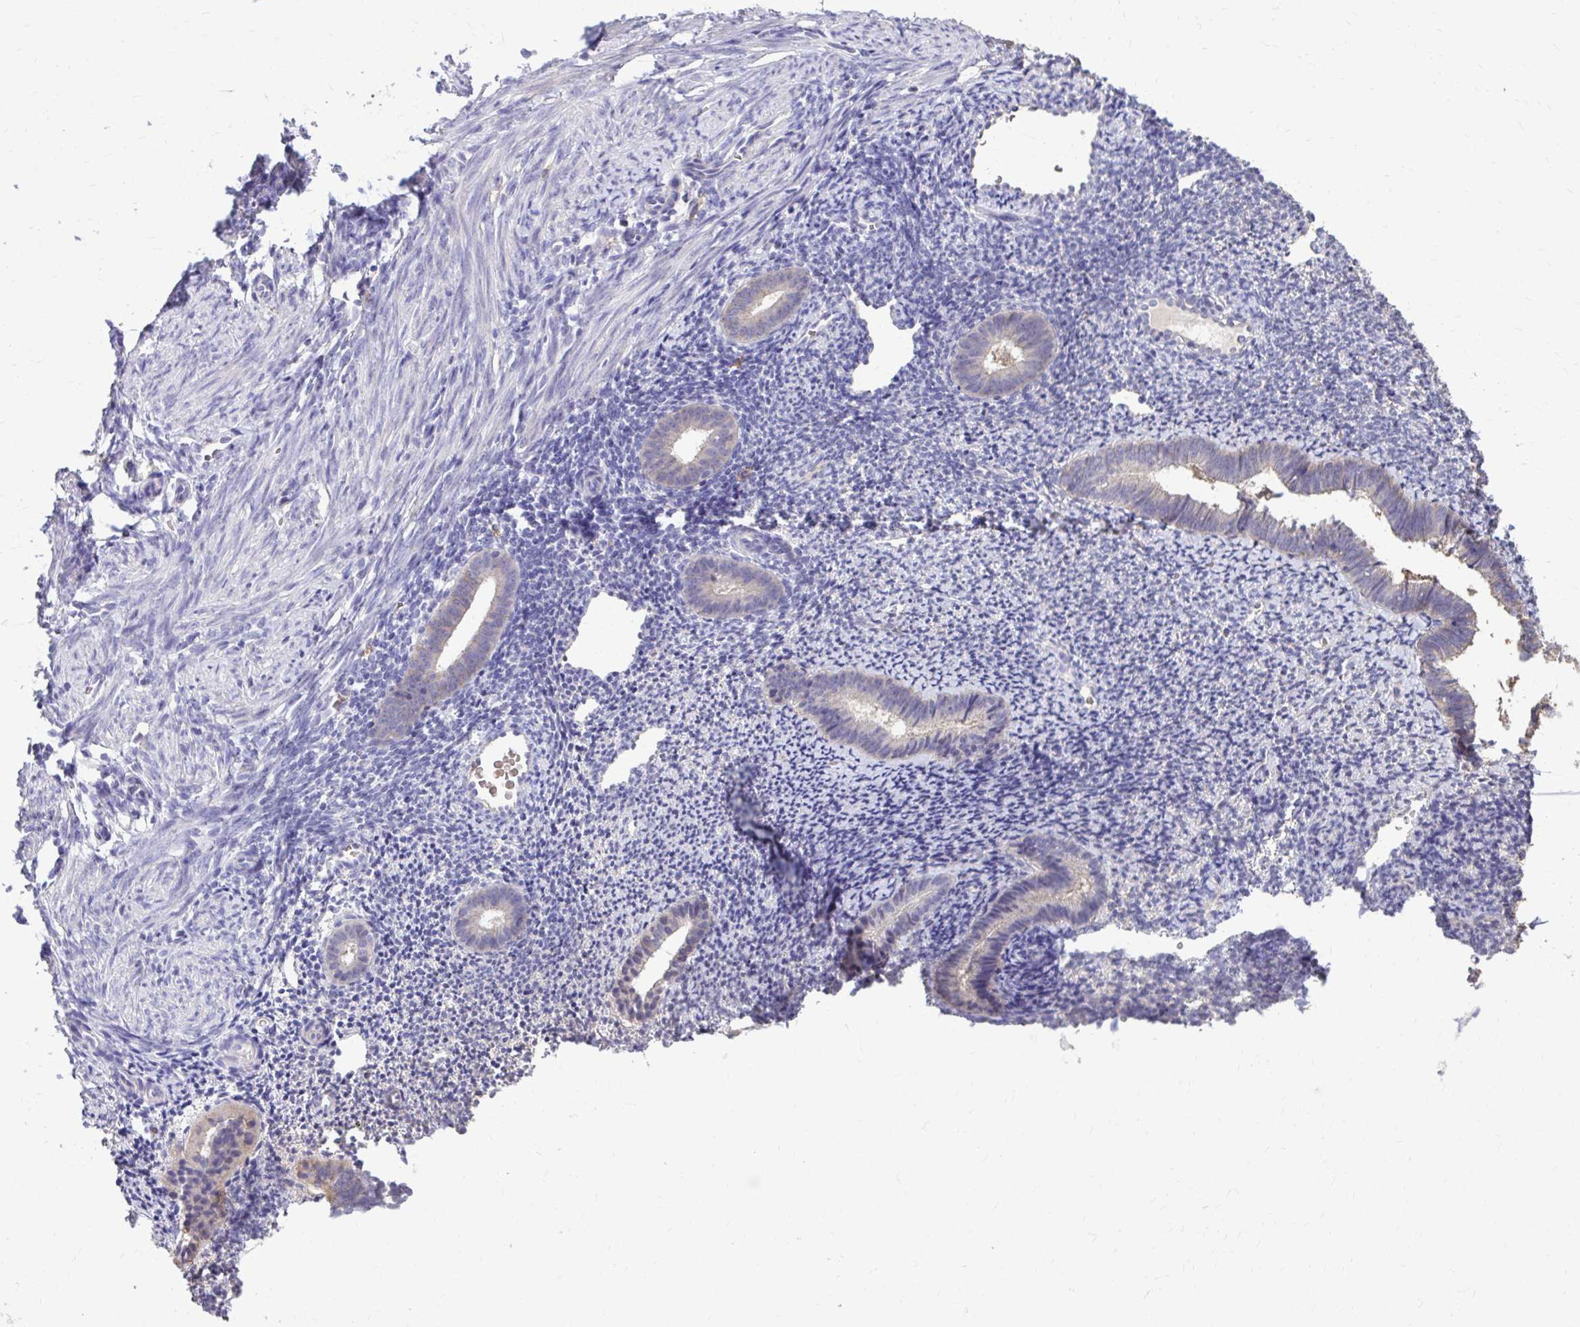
{"staining": {"intensity": "negative", "quantity": "none", "location": "none"}, "tissue": "endometrium", "cell_type": "Cells in endometrial stroma", "image_type": "normal", "snomed": [{"axis": "morphology", "description": "Normal tissue, NOS"}, {"axis": "topography", "description": "Endometrium"}], "caption": "The photomicrograph exhibits no significant staining in cells in endometrial stroma of endometrium. The staining is performed using DAB brown chromogen with nuclei counter-stained in using hematoxylin.", "gene": "EPB41L1", "patient": {"sex": "female", "age": 39}}